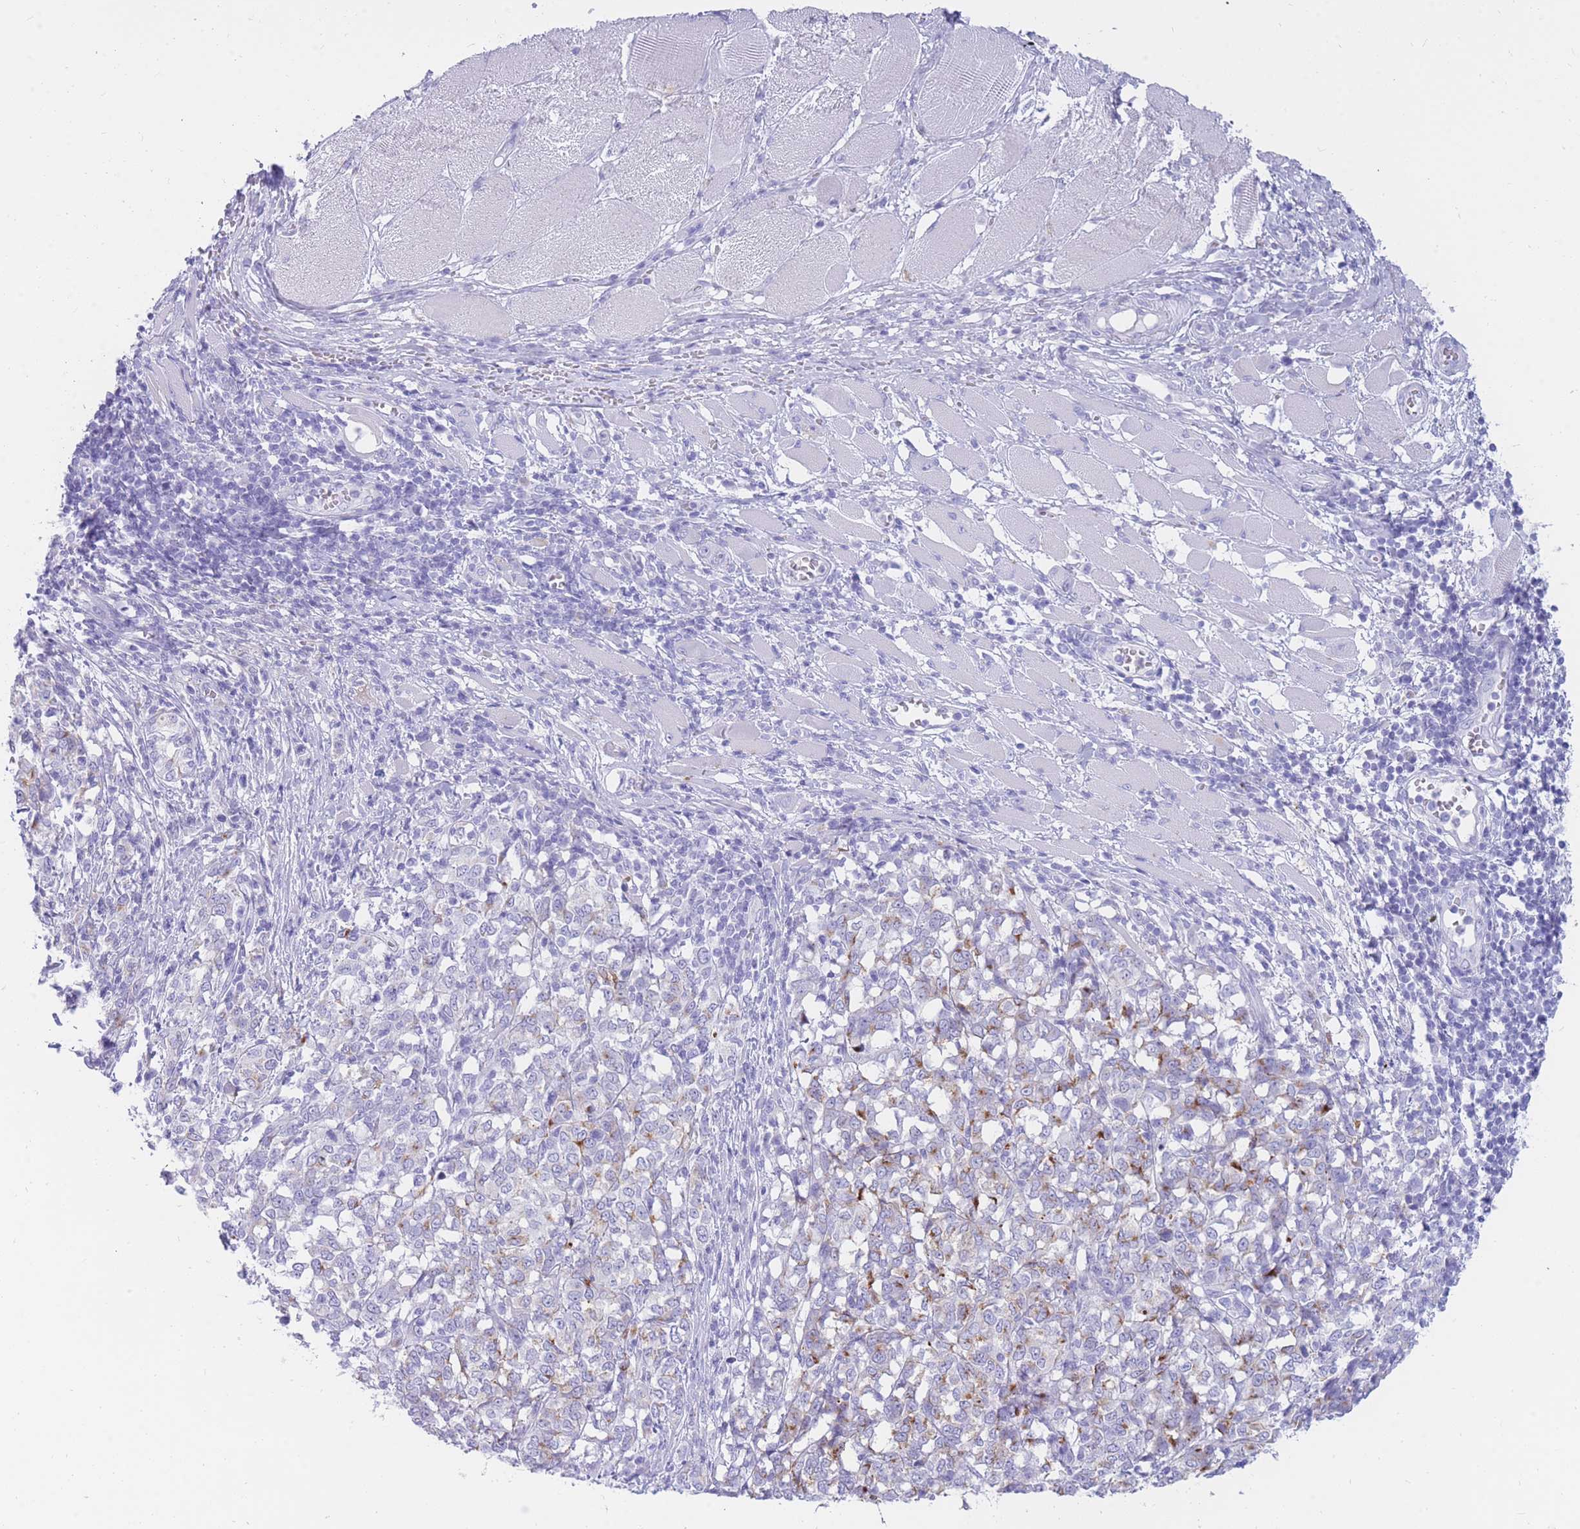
{"staining": {"intensity": "weak", "quantity": "<25%", "location": "cytoplasmic/membranous"}, "tissue": "melanoma", "cell_type": "Tumor cells", "image_type": "cancer", "snomed": [{"axis": "morphology", "description": "Malignant melanoma, NOS"}, {"axis": "topography", "description": "Skin"}], "caption": "There is no significant expression in tumor cells of malignant melanoma.", "gene": "NKX1-2", "patient": {"sex": "female", "age": 72}}